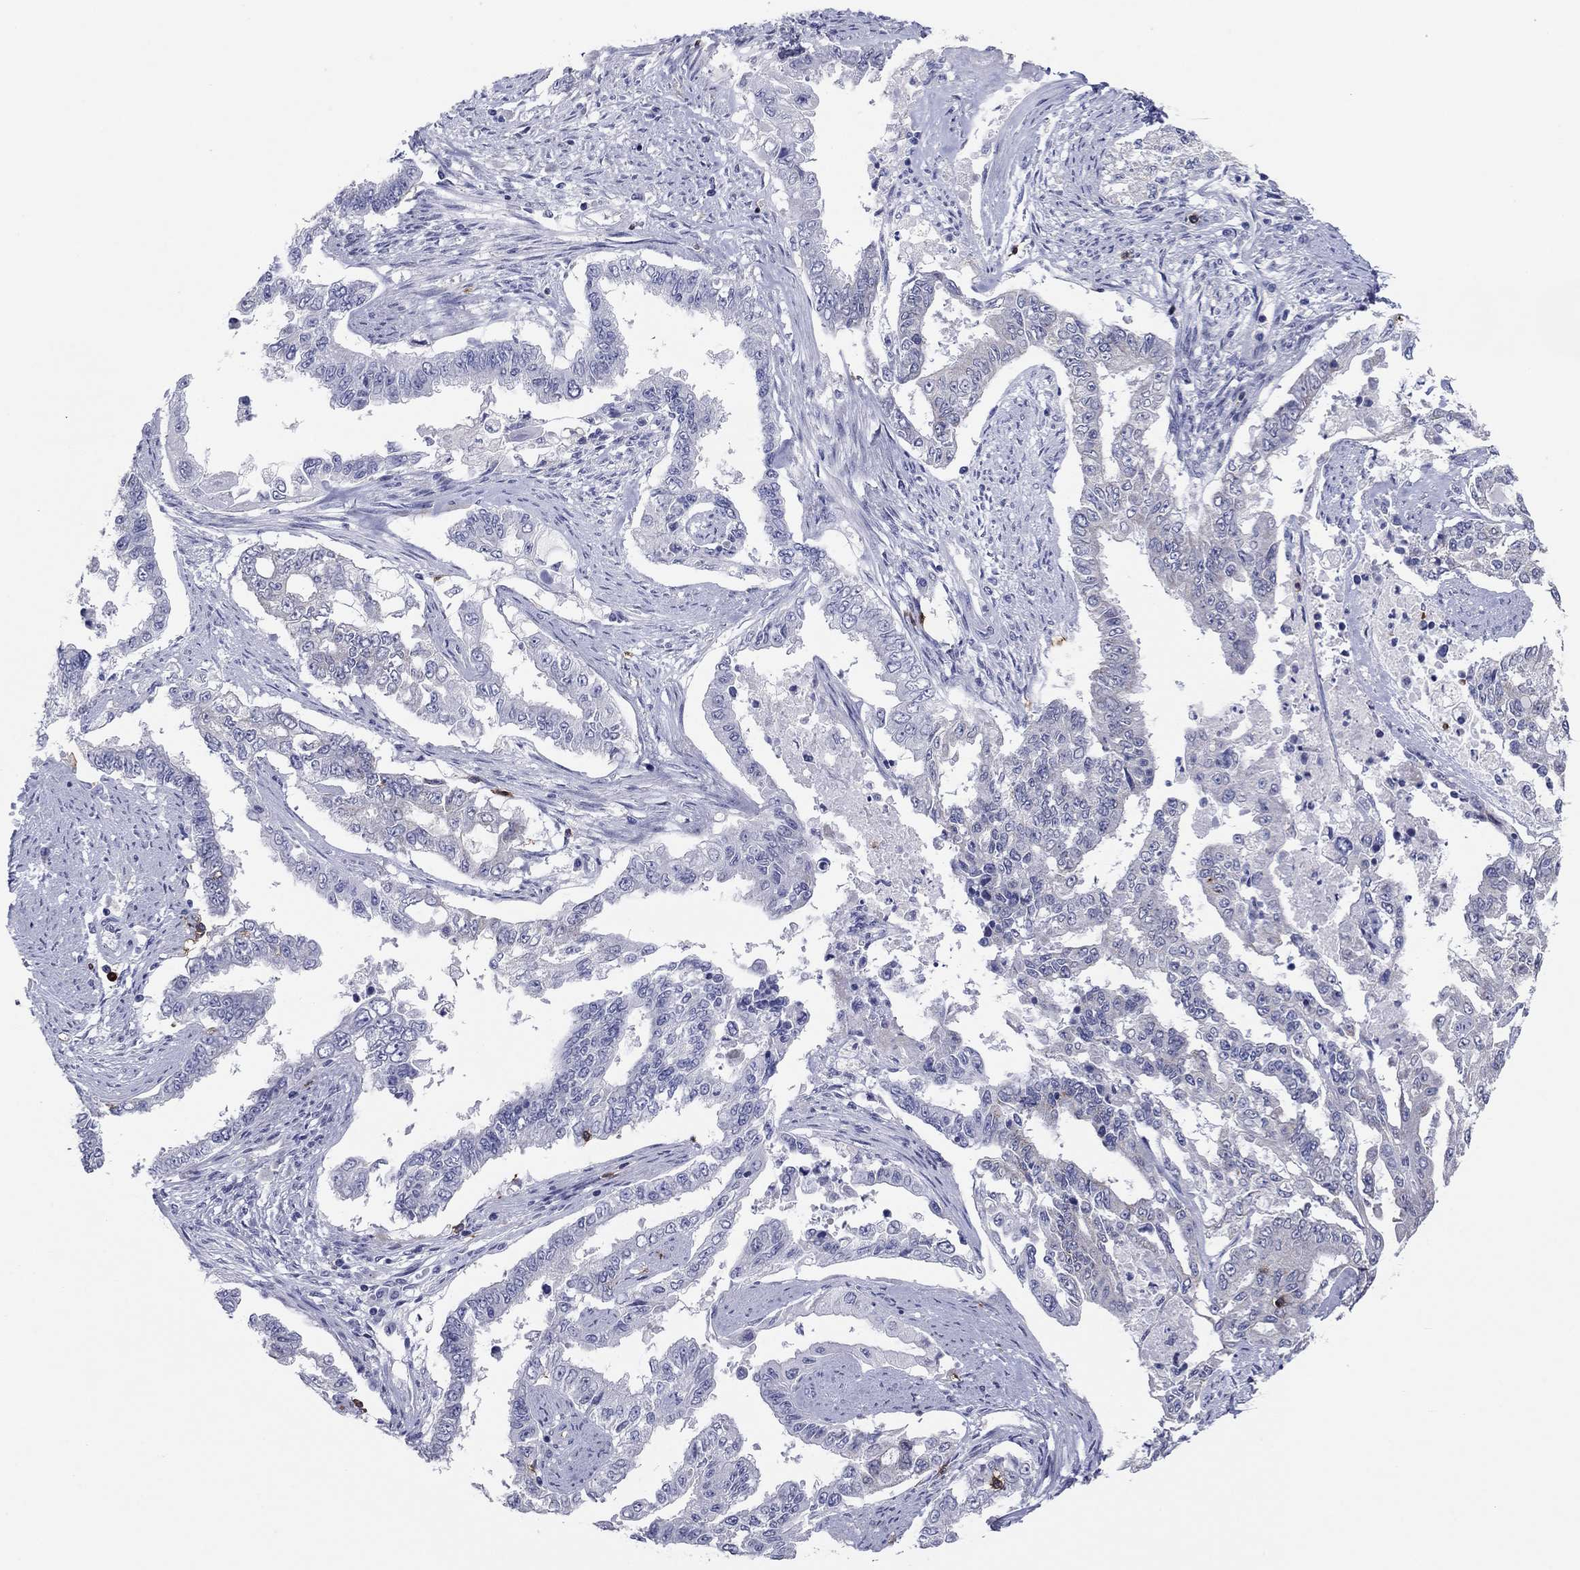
{"staining": {"intensity": "negative", "quantity": "none", "location": "none"}, "tissue": "endometrial cancer", "cell_type": "Tumor cells", "image_type": "cancer", "snomed": [{"axis": "morphology", "description": "Adenocarcinoma, NOS"}, {"axis": "topography", "description": "Uterus"}], "caption": "Endometrial cancer (adenocarcinoma) was stained to show a protein in brown. There is no significant staining in tumor cells. (Brightfield microscopy of DAB (3,3'-diaminobenzidine) immunohistochemistry (IHC) at high magnification).", "gene": "ITGAE", "patient": {"sex": "female", "age": 59}}